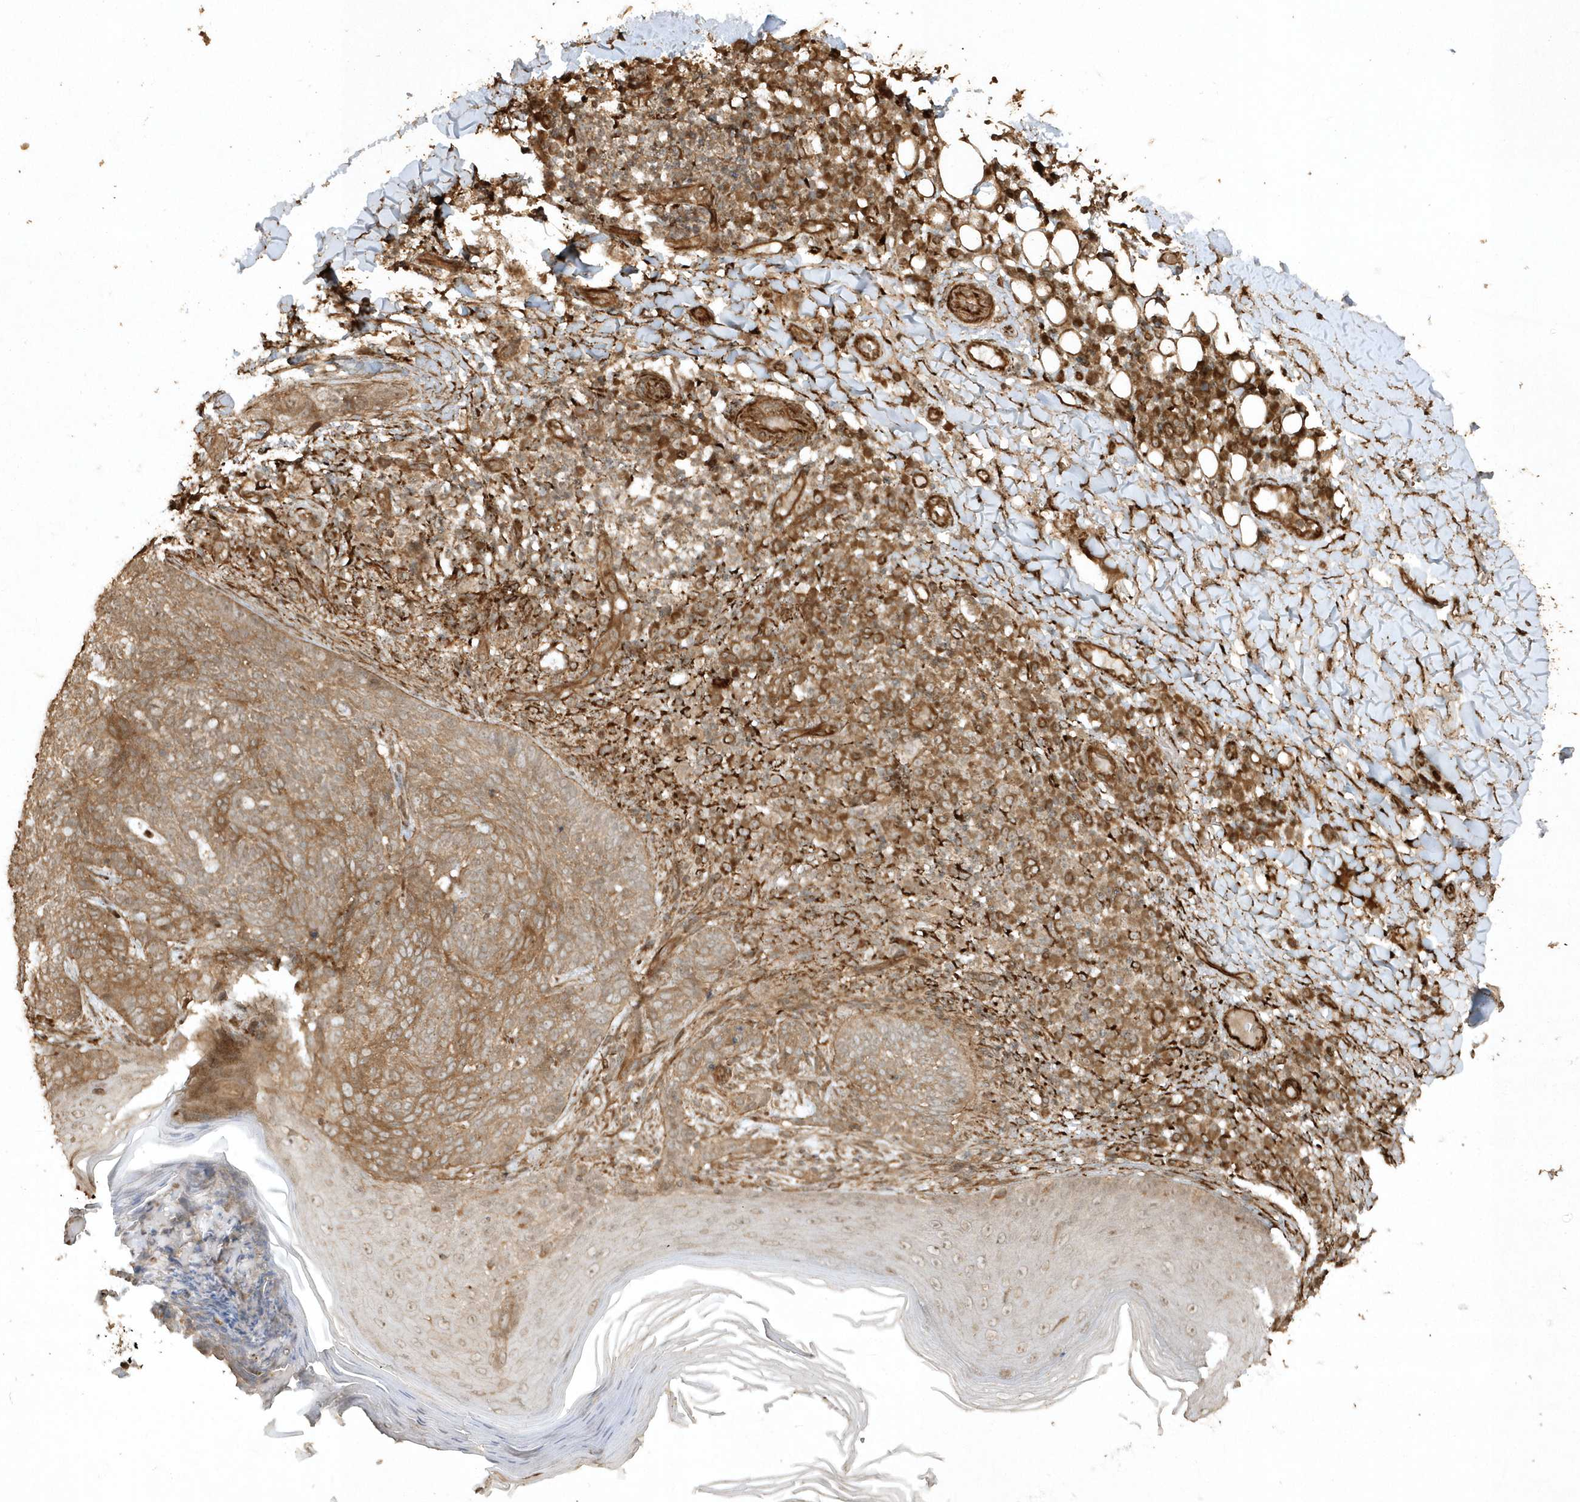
{"staining": {"intensity": "moderate", "quantity": ">75%", "location": "cytoplasmic/membranous"}, "tissue": "skin cancer", "cell_type": "Tumor cells", "image_type": "cancer", "snomed": [{"axis": "morphology", "description": "Basal cell carcinoma"}, {"axis": "topography", "description": "Skin"}], "caption": "Moderate cytoplasmic/membranous staining is present in approximately >75% of tumor cells in basal cell carcinoma (skin). (IHC, brightfield microscopy, high magnification).", "gene": "AVPI1", "patient": {"sex": "male", "age": 85}}